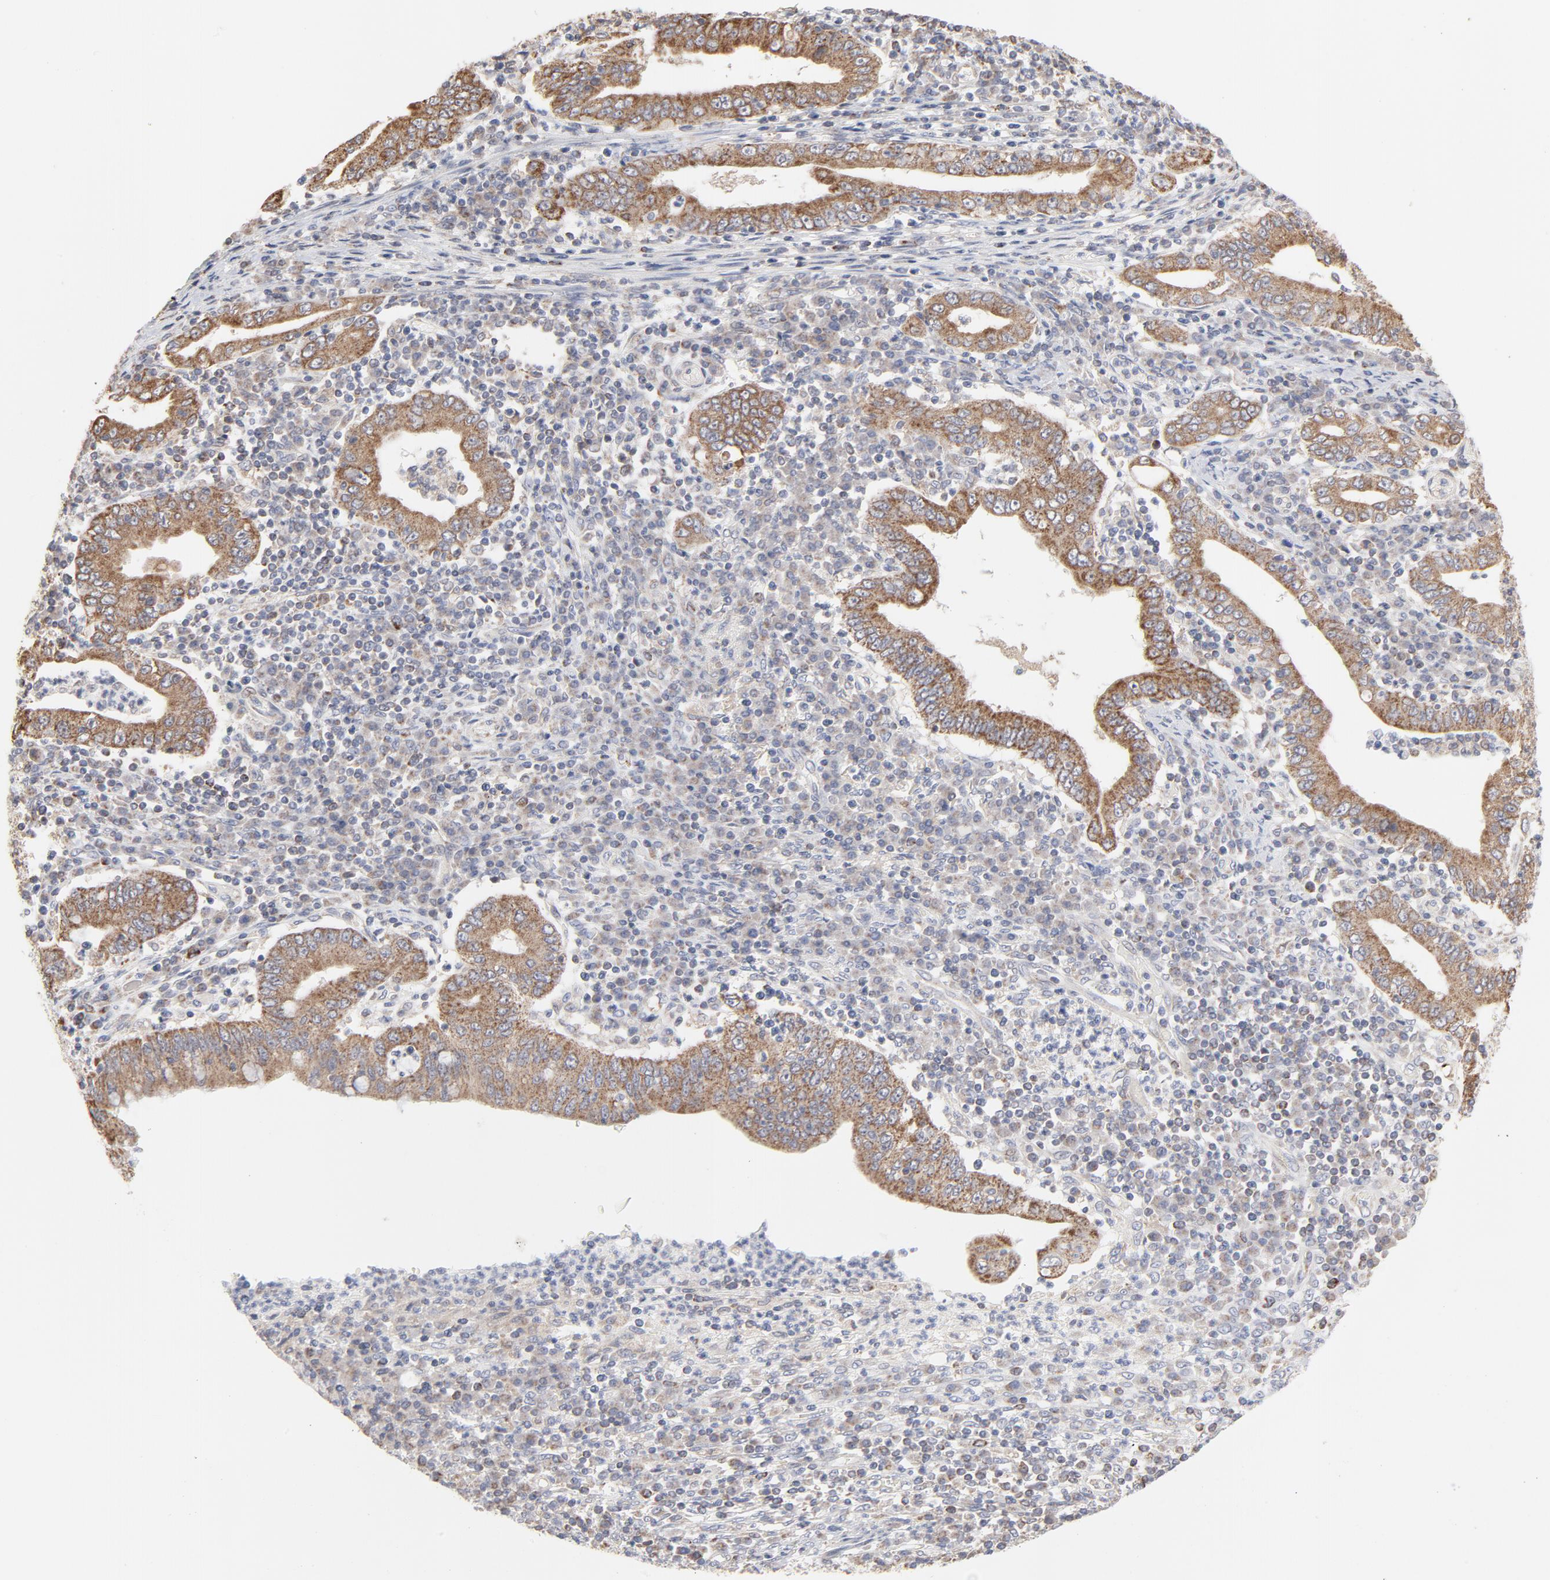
{"staining": {"intensity": "moderate", "quantity": ">75%", "location": "cytoplasmic/membranous"}, "tissue": "stomach cancer", "cell_type": "Tumor cells", "image_type": "cancer", "snomed": [{"axis": "morphology", "description": "Normal tissue, NOS"}, {"axis": "morphology", "description": "Adenocarcinoma, NOS"}, {"axis": "topography", "description": "Esophagus"}, {"axis": "topography", "description": "Stomach, upper"}, {"axis": "topography", "description": "Peripheral nerve tissue"}], "caption": "Human stomach adenocarcinoma stained for a protein (brown) exhibits moderate cytoplasmic/membranous positive positivity in approximately >75% of tumor cells.", "gene": "PPFIBP2", "patient": {"sex": "male", "age": 62}}